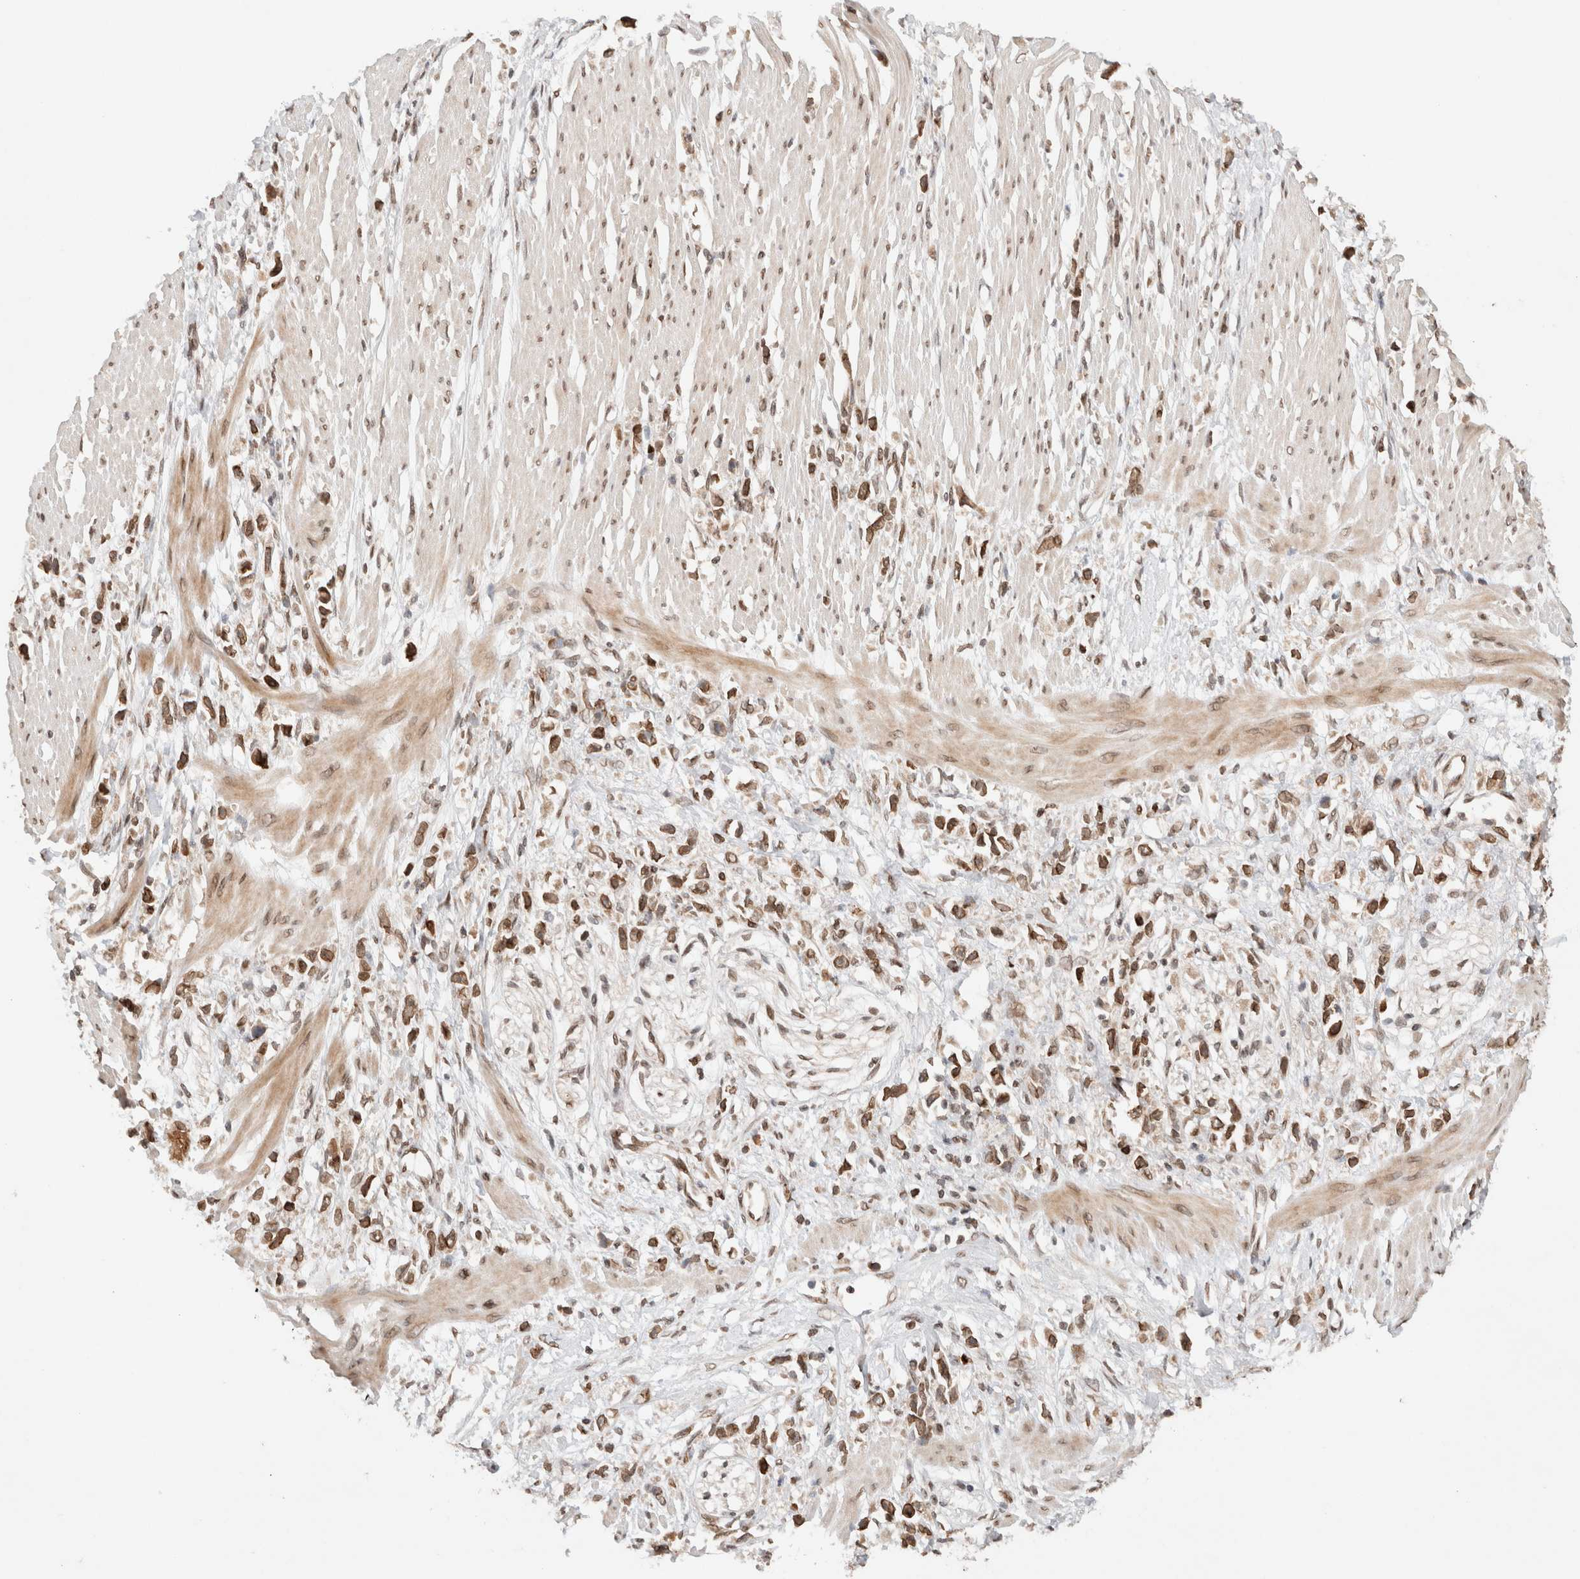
{"staining": {"intensity": "moderate", "quantity": ">75%", "location": "nuclear"}, "tissue": "stomach cancer", "cell_type": "Tumor cells", "image_type": "cancer", "snomed": [{"axis": "morphology", "description": "Adenocarcinoma, NOS"}, {"axis": "topography", "description": "Stomach"}], "caption": "Immunohistochemical staining of human adenocarcinoma (stomach) demonstrates medium levels of moderate nuclear positivity in about >75% of tumor cells.", "gene": "TPR", "patient": {"sex": "female", "age": 59}}